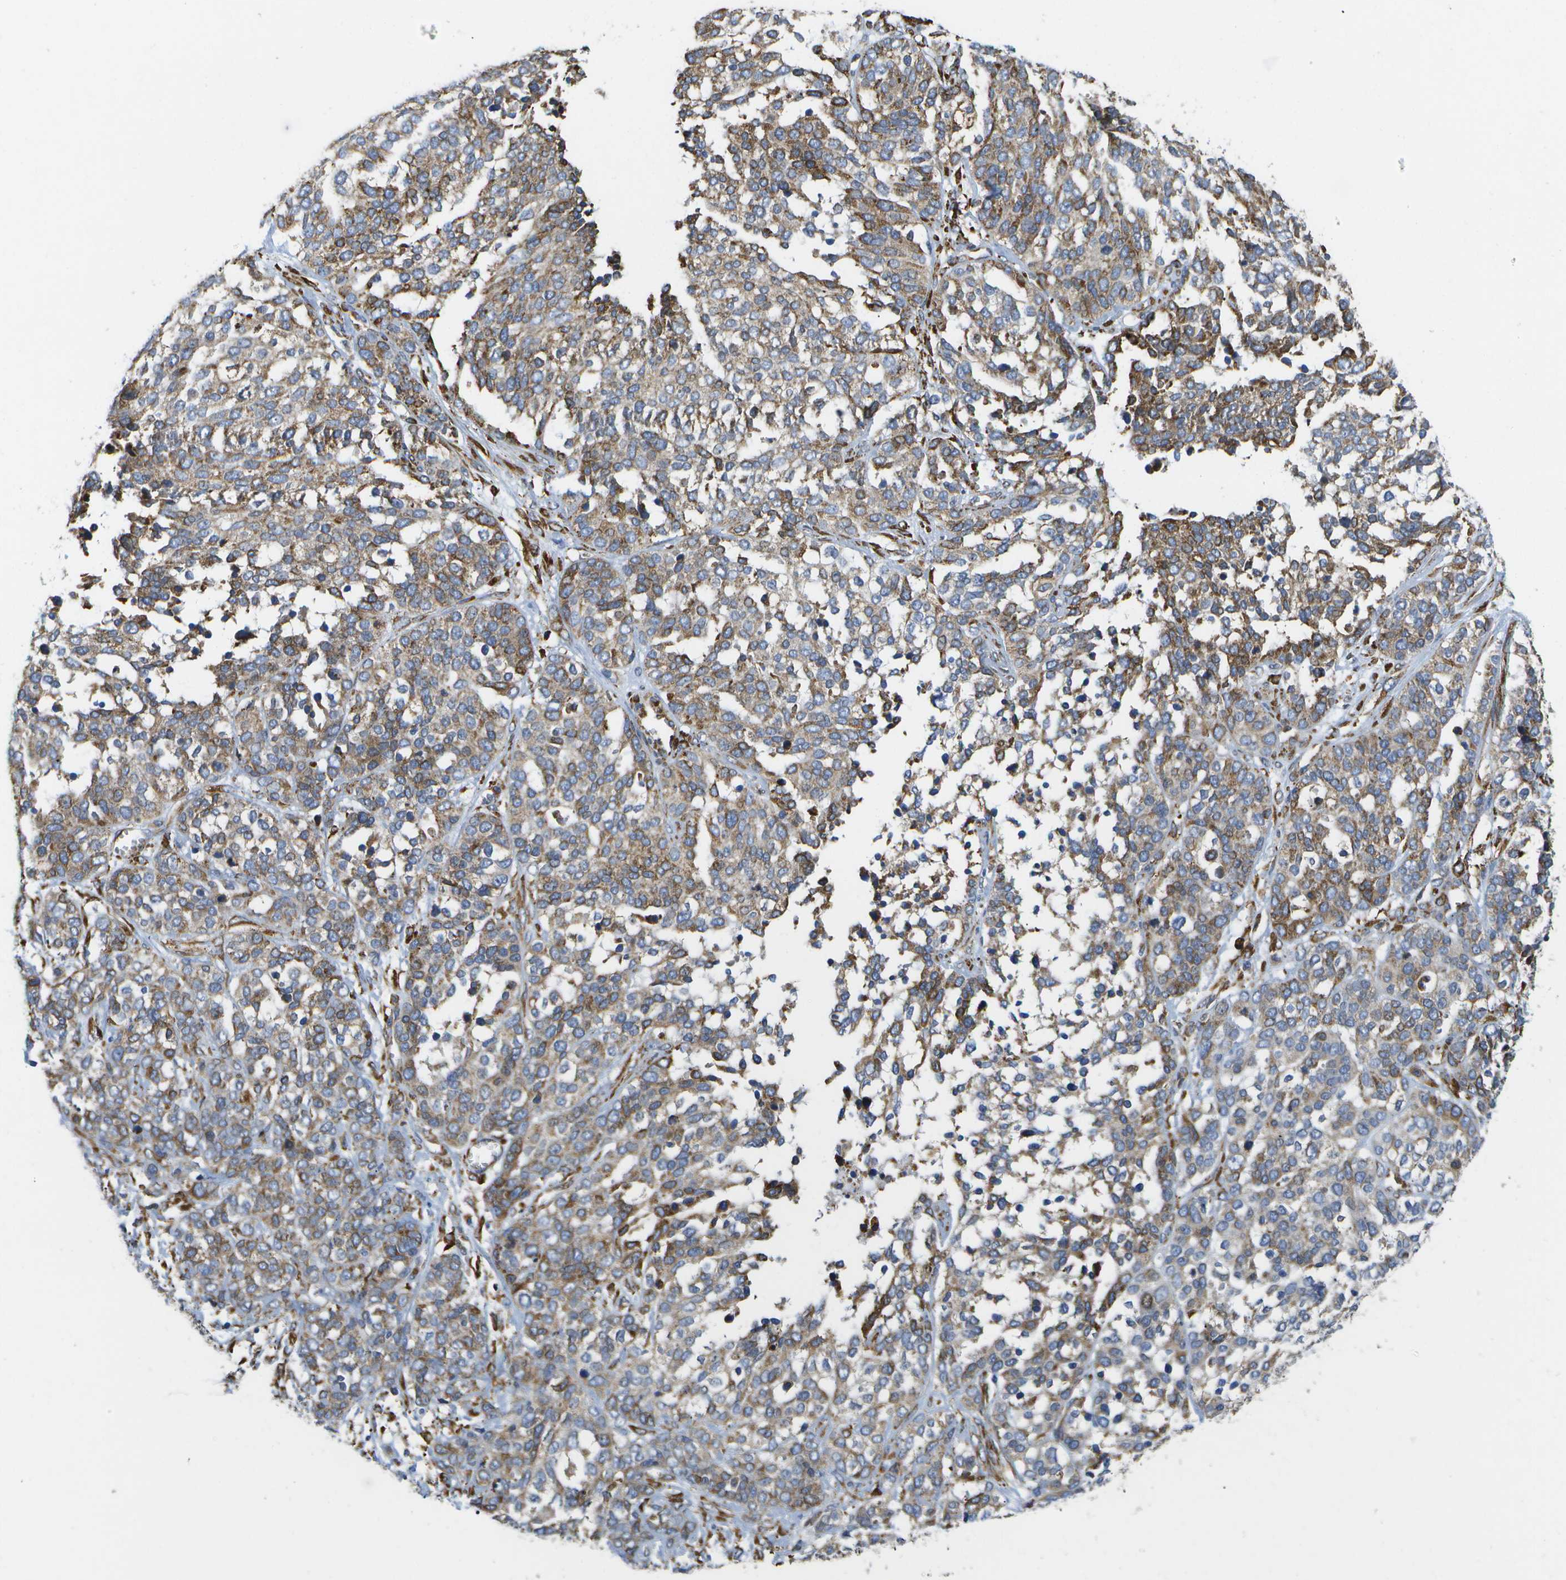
{"staining": {"intensity": "moderate", "quantity": ">75%", "location": "cytoplasmic/membranous"}, "tissue": "ovarian cancer", "cell_type": "Tumor cells", "image_type": "cancer", "snomed": [{"axis": "morphology", "description": "Cystadenocarcinoma, serous, NOS"}, {"axis": "topography", "description": "Ovary"}], "caption": "Tumor cells reveal medium levels of moderate cytoplasmic/membranous expression in about >75% of cells in ovarian cancer (serous cystadenocarcinoma). (brown staining indicates protein expression, while blue staining denotes nuclei).", "gene": "ZDHHC17", "patient": {"sex": "female", "age": 44}}